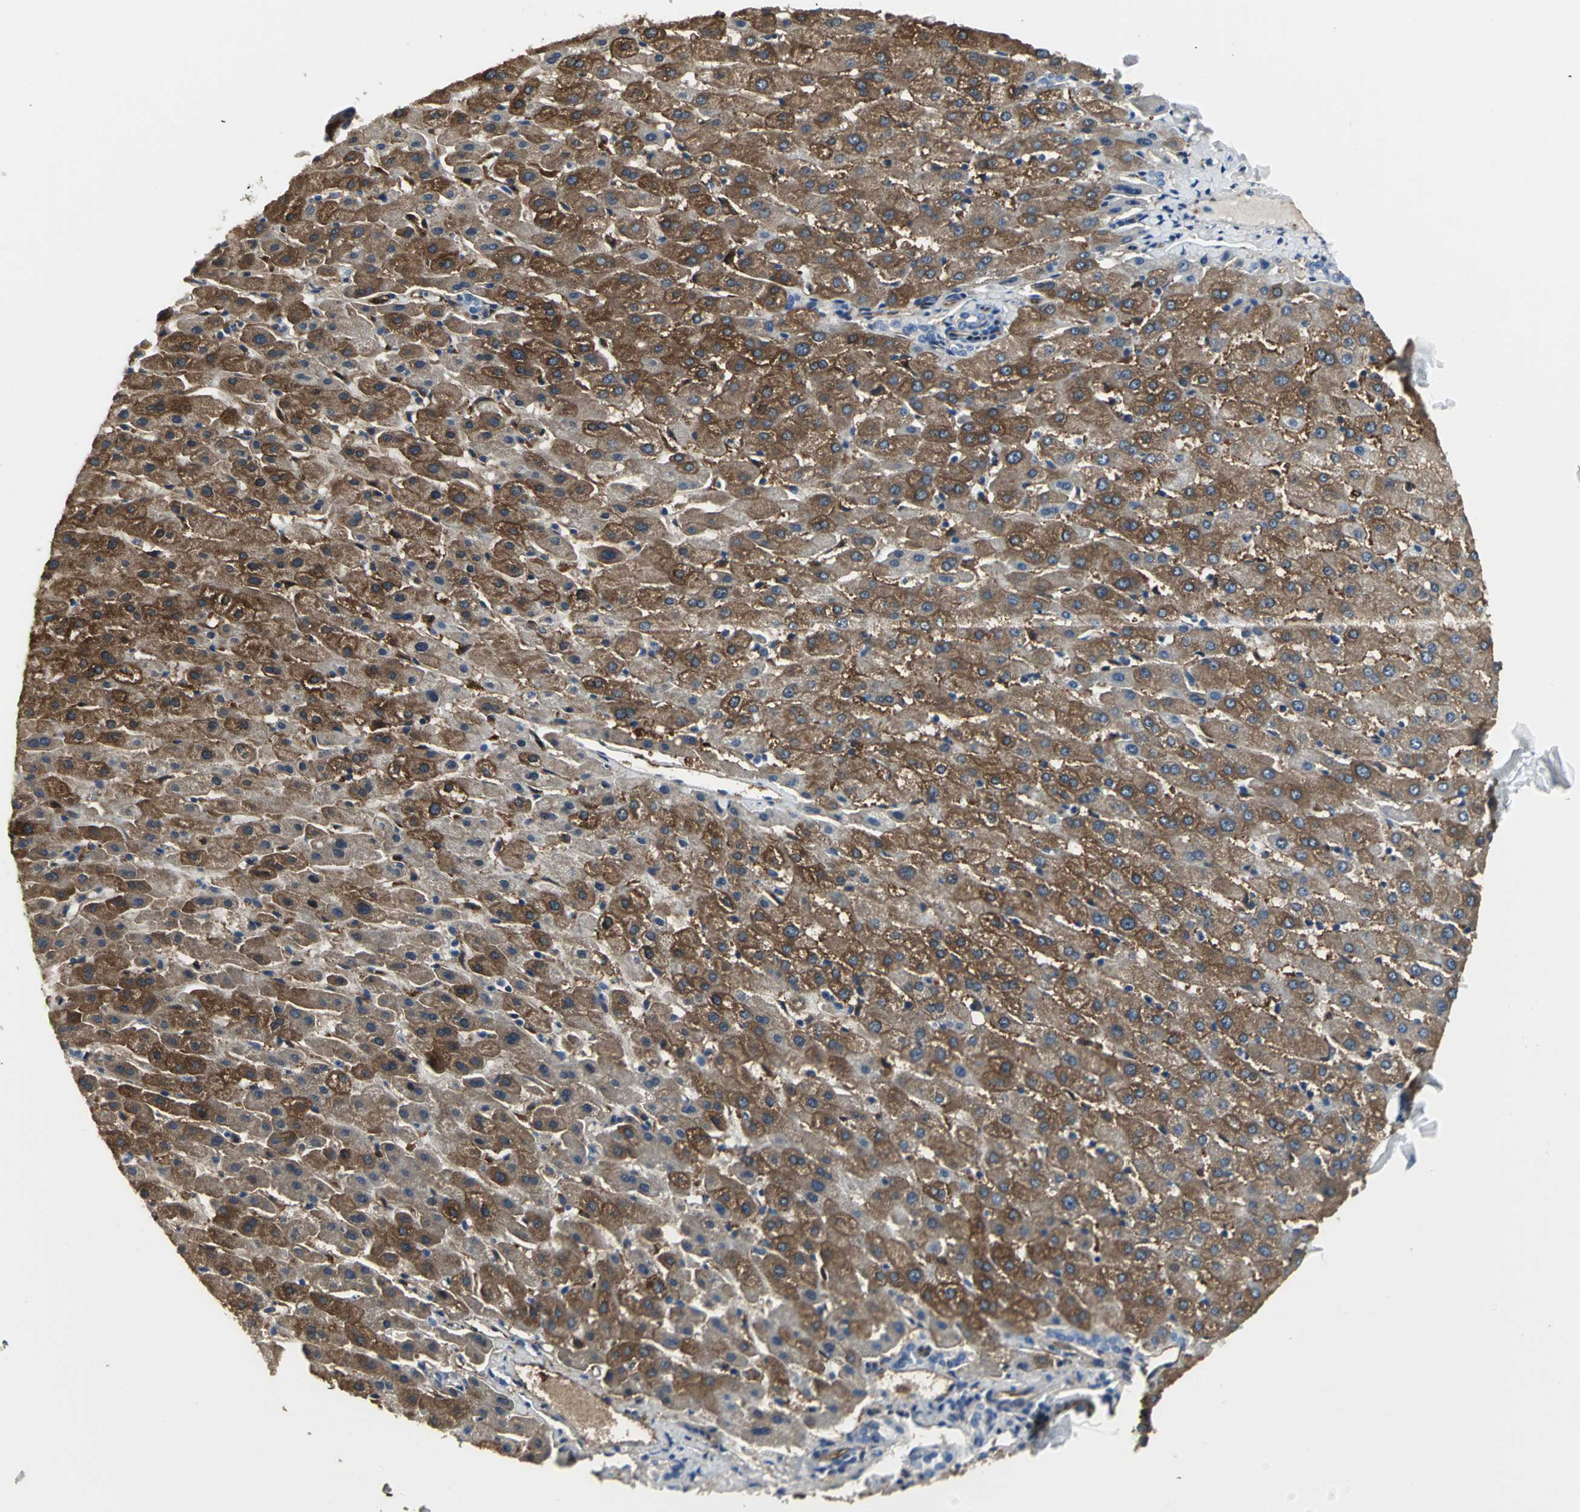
{"staining": {"intensity": "negative", "quantity": "none", "location": "none"}, "tissue": "liver", "cell_type": "Cholangiocytes", "image_type": "normal", "snomed": [{"axis": "morphology", "description": "Normal tissue, NOS"}, {"axis": "morphology", "description": "Fibrosis, NOS"}, {"axis": "topography", "description": "Liver"}], "caption": "This is a photomicrograph of immunohistochemistry staining of unremarkable liver, which shows no expression in cholangiocytes. (DAB (3,3'-diaminobenzidine) IHC, high magnification).", "gene": "CHRNB1", "patient": {"sex": "female", "age": 29}}